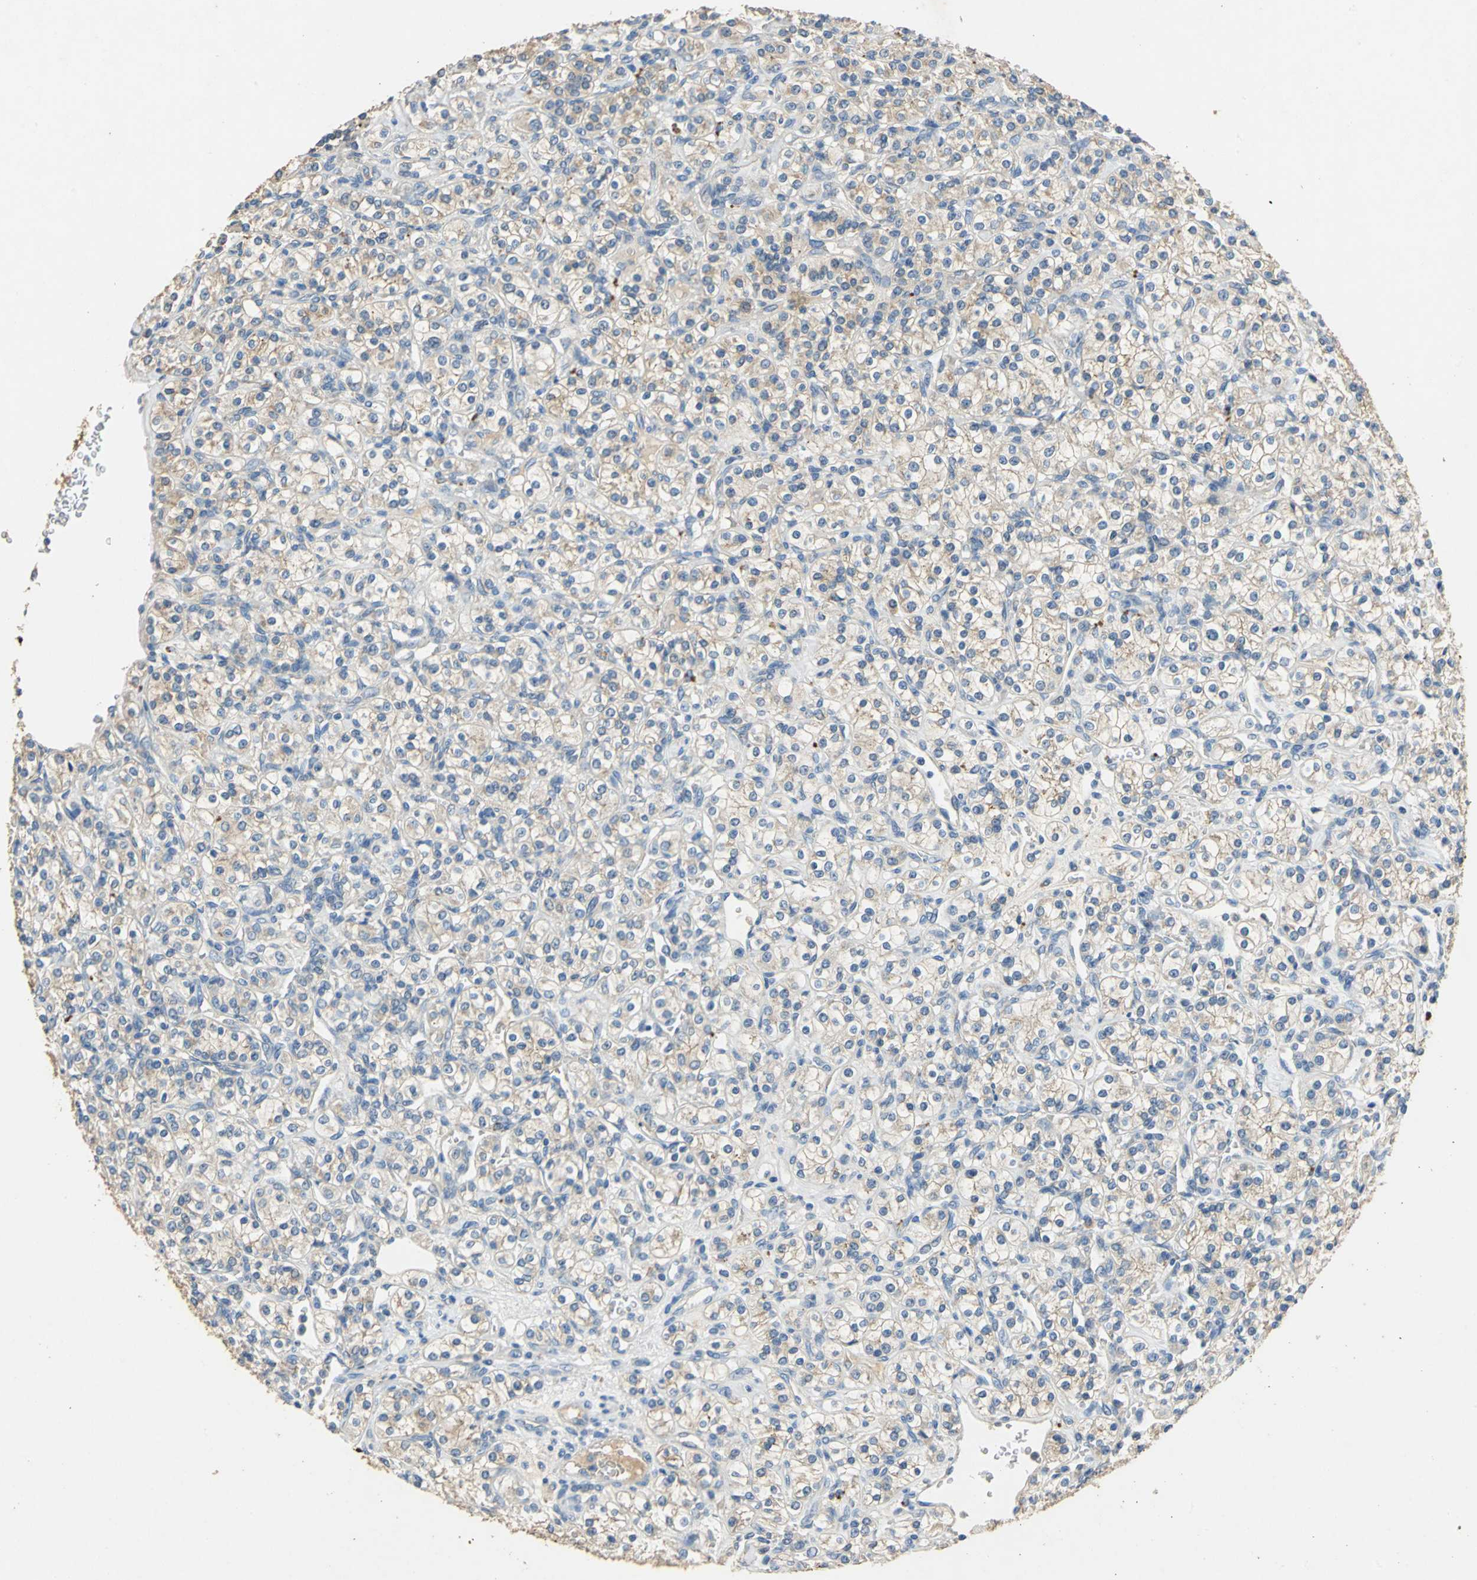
{"staining": {"intensity": "weak", "quantity": ">75%", "location": "cytoplasmic/membranous"}, "tissue": "renal cancer", "cell_type": "Tumor cells", "image_type": "cancer", "snomed": [{"axis": "morphology", "description": "Adenocarcinoma, NOS"}, {"axis": "topography", "description": "Kidney"}], "caption": "Immunohistochemical staining of adenocarcinoma (renal) displays weak cytoplasmic/membranous protein positivity in approximately >75% of tumor cells.", "gene": "ADAMTS5", "patient": {"sex": "male", "age": 77}}